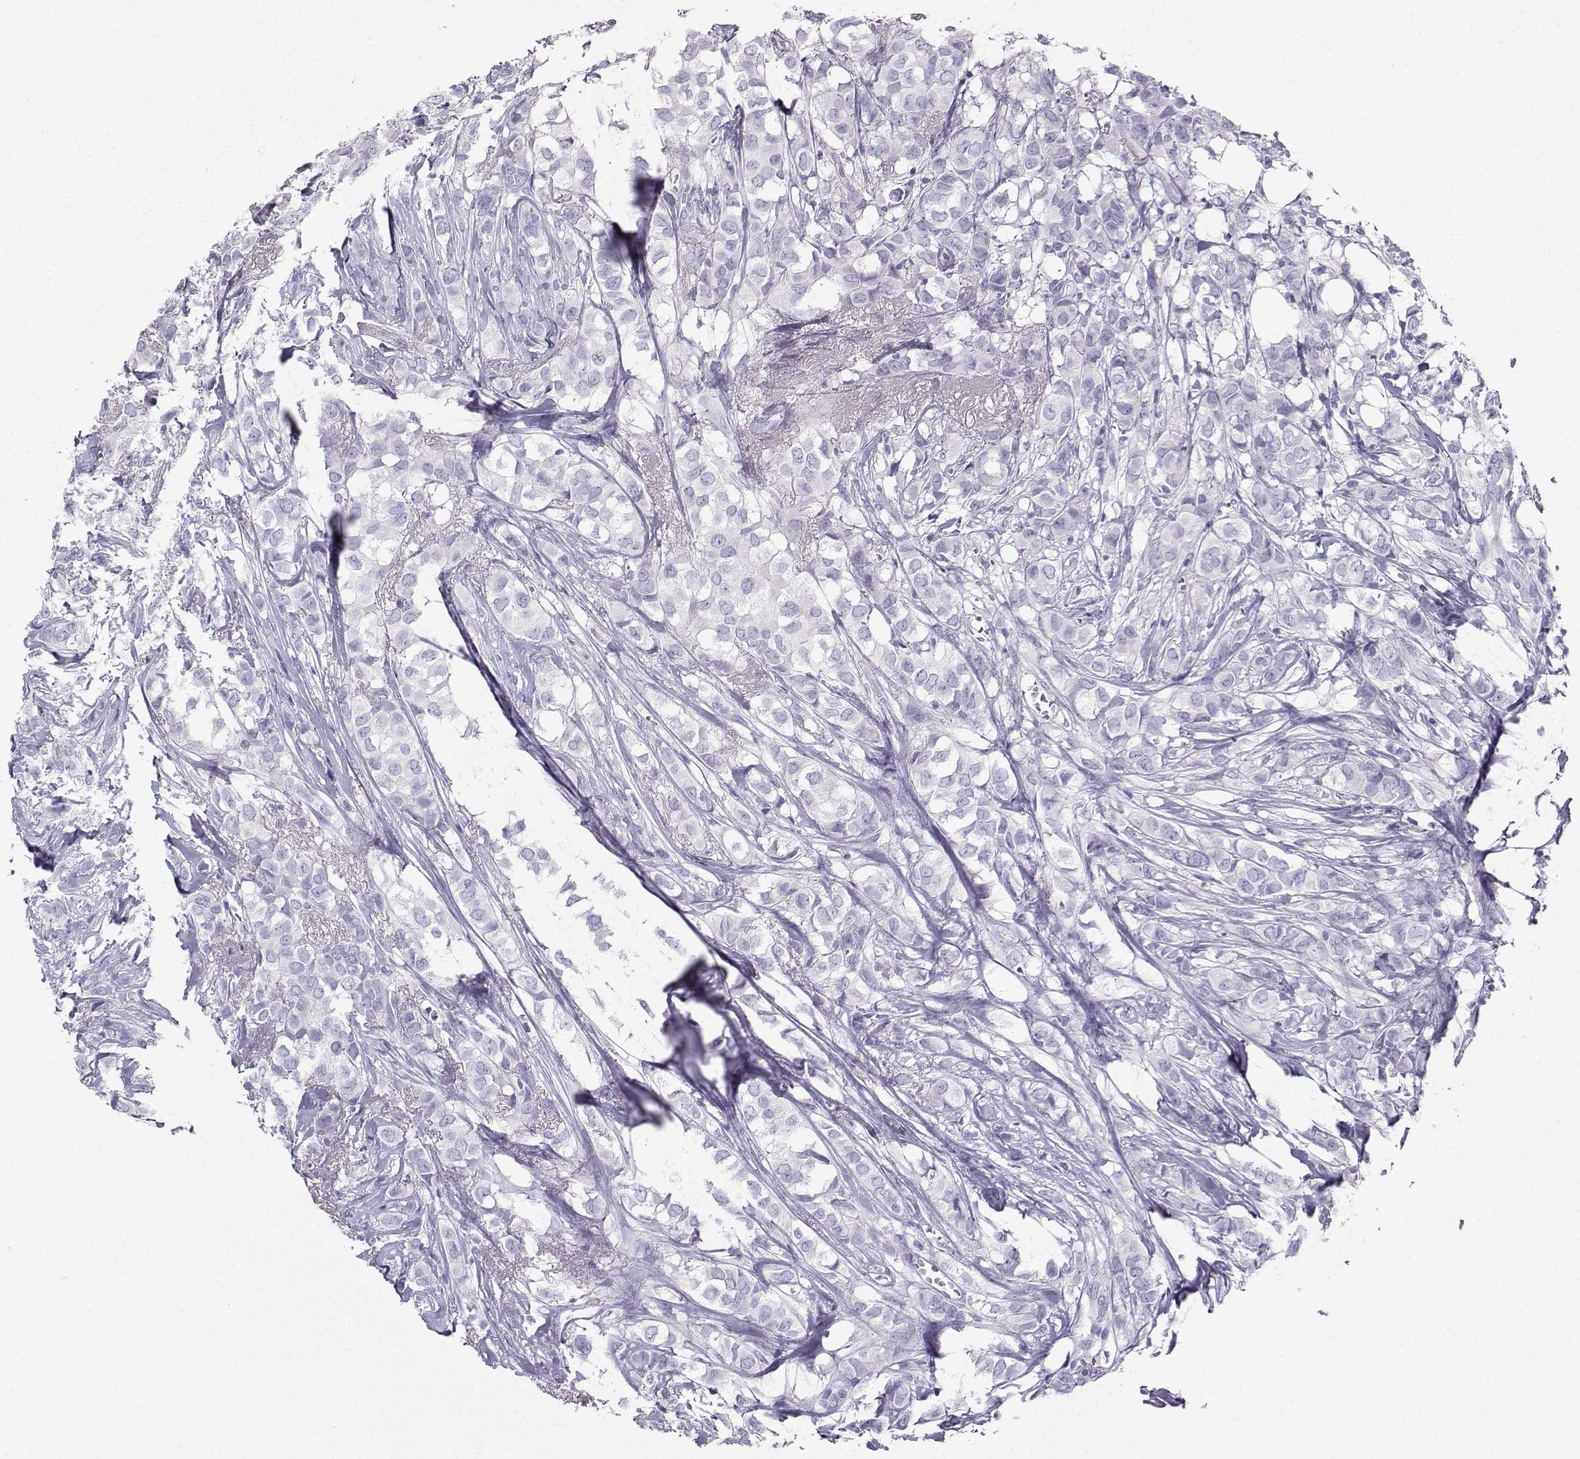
{"staining": {"intensity": "negative", "quantity": "none", "location": "none"}, "tissue": "breast cancer", "cell_type": "Tumor cells", "image_type": "cancer", "snomed": [{"axis": "morphology", "description": "Duct carcinoma"}, {"axis": "topography", "description": "Breast"}], "caption": "Breast cancer (intraductal carcinoma) was stained to show a protein in brown. There is no significant expression in tumor cells.", "gene": "IQCD", "patient": {"sex": "female", "age": 85}}